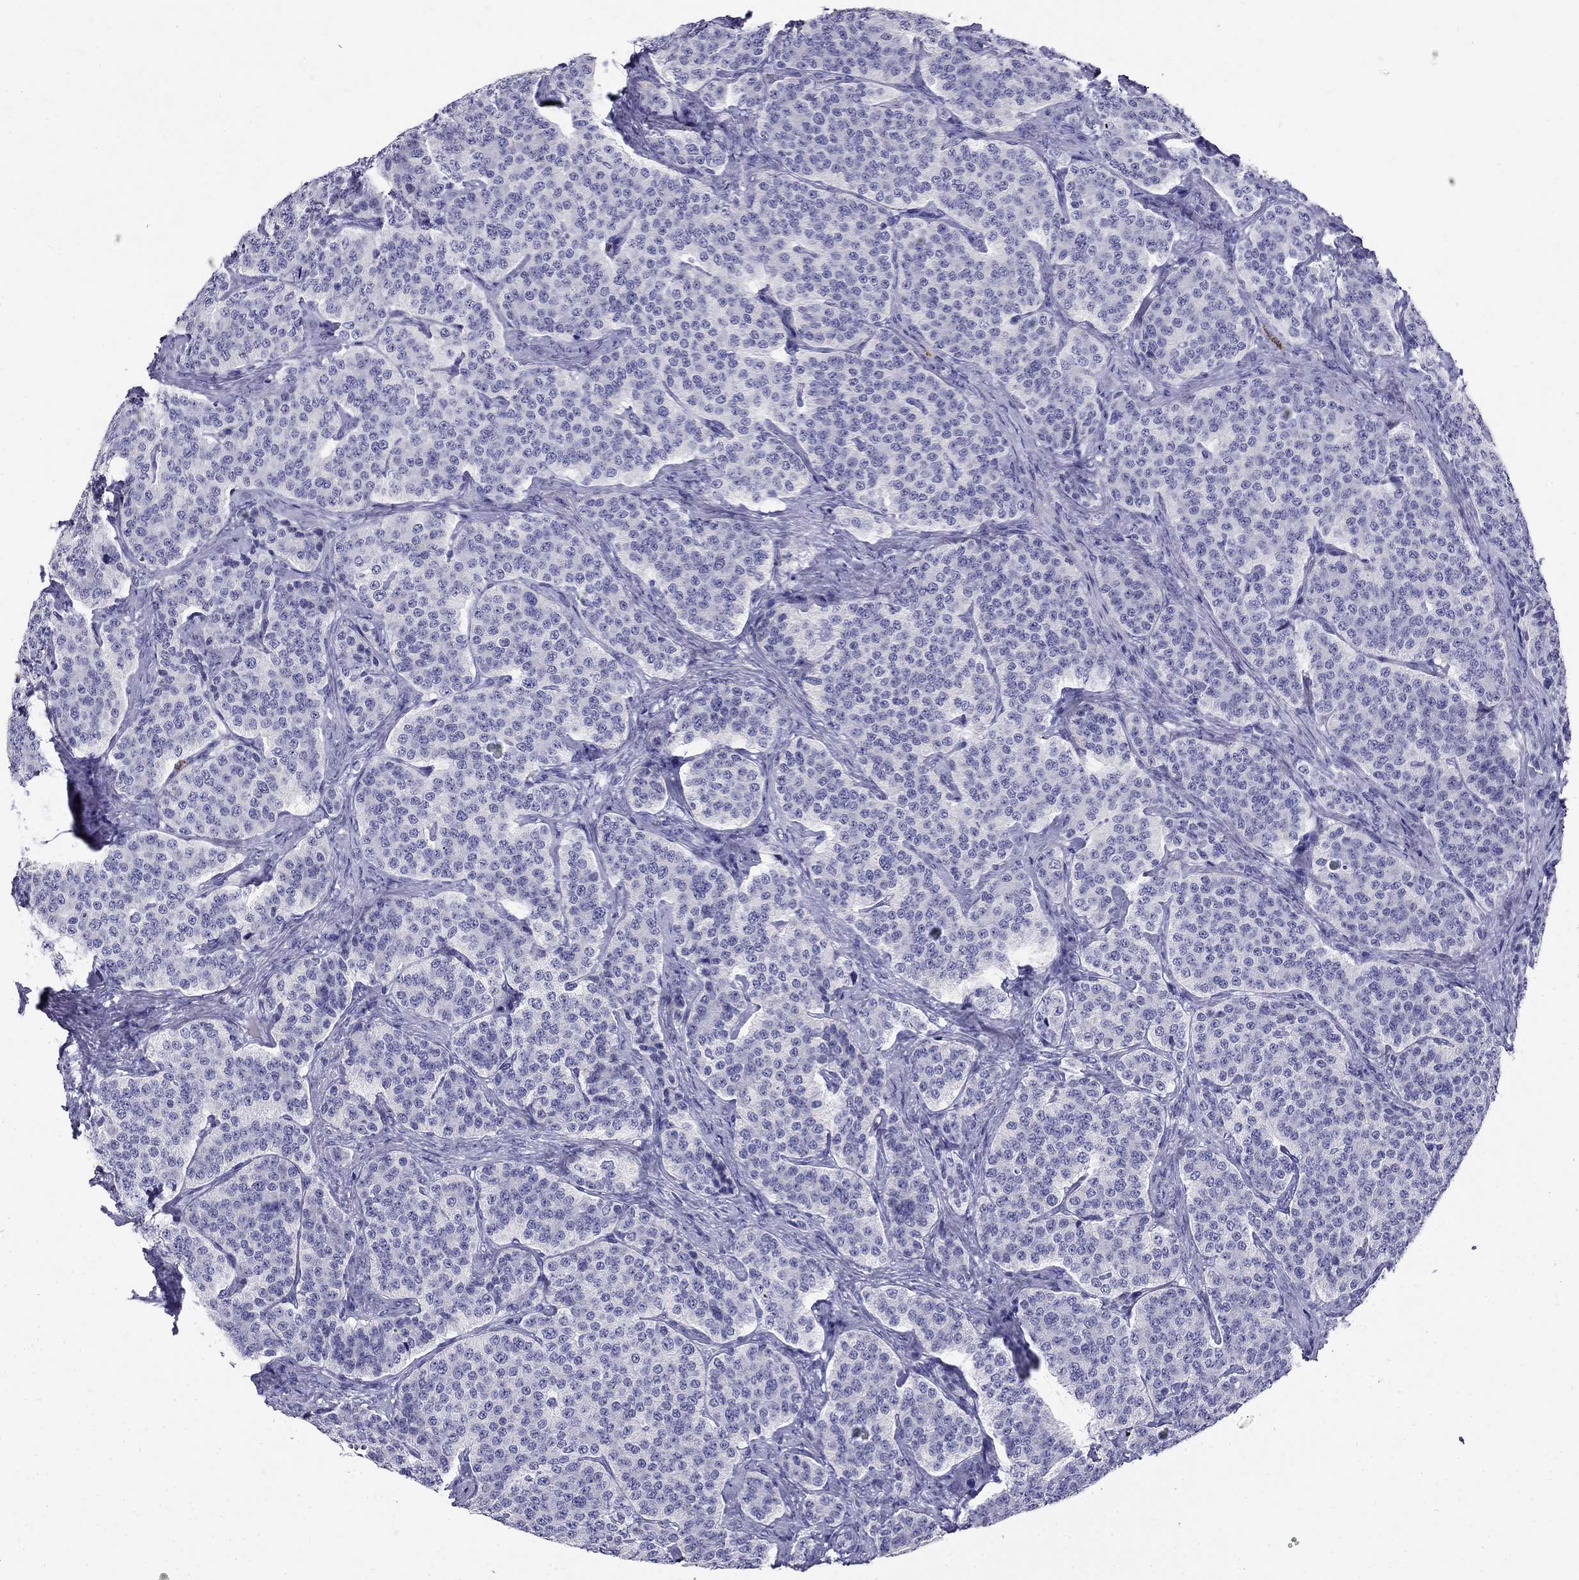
{"staining": {"intensity": "negative", "quantity": "none", "location": "none"}, "tissue": "carcinoid", "cell_type": "Tumor cells", "image_type": "cancer", "snomed": [{"axis": "morphology", "description": "Carcinoid, malignant, NOS"}, {"axis": "topography", "description": "Small intestine"}], "caption": "An image of human malignant carcinoid is negative for staining in tumor cells. Nuclei are stained in blue.", "gene": "PPP1R36", "patient": {"sex": "female", "age": 58}}